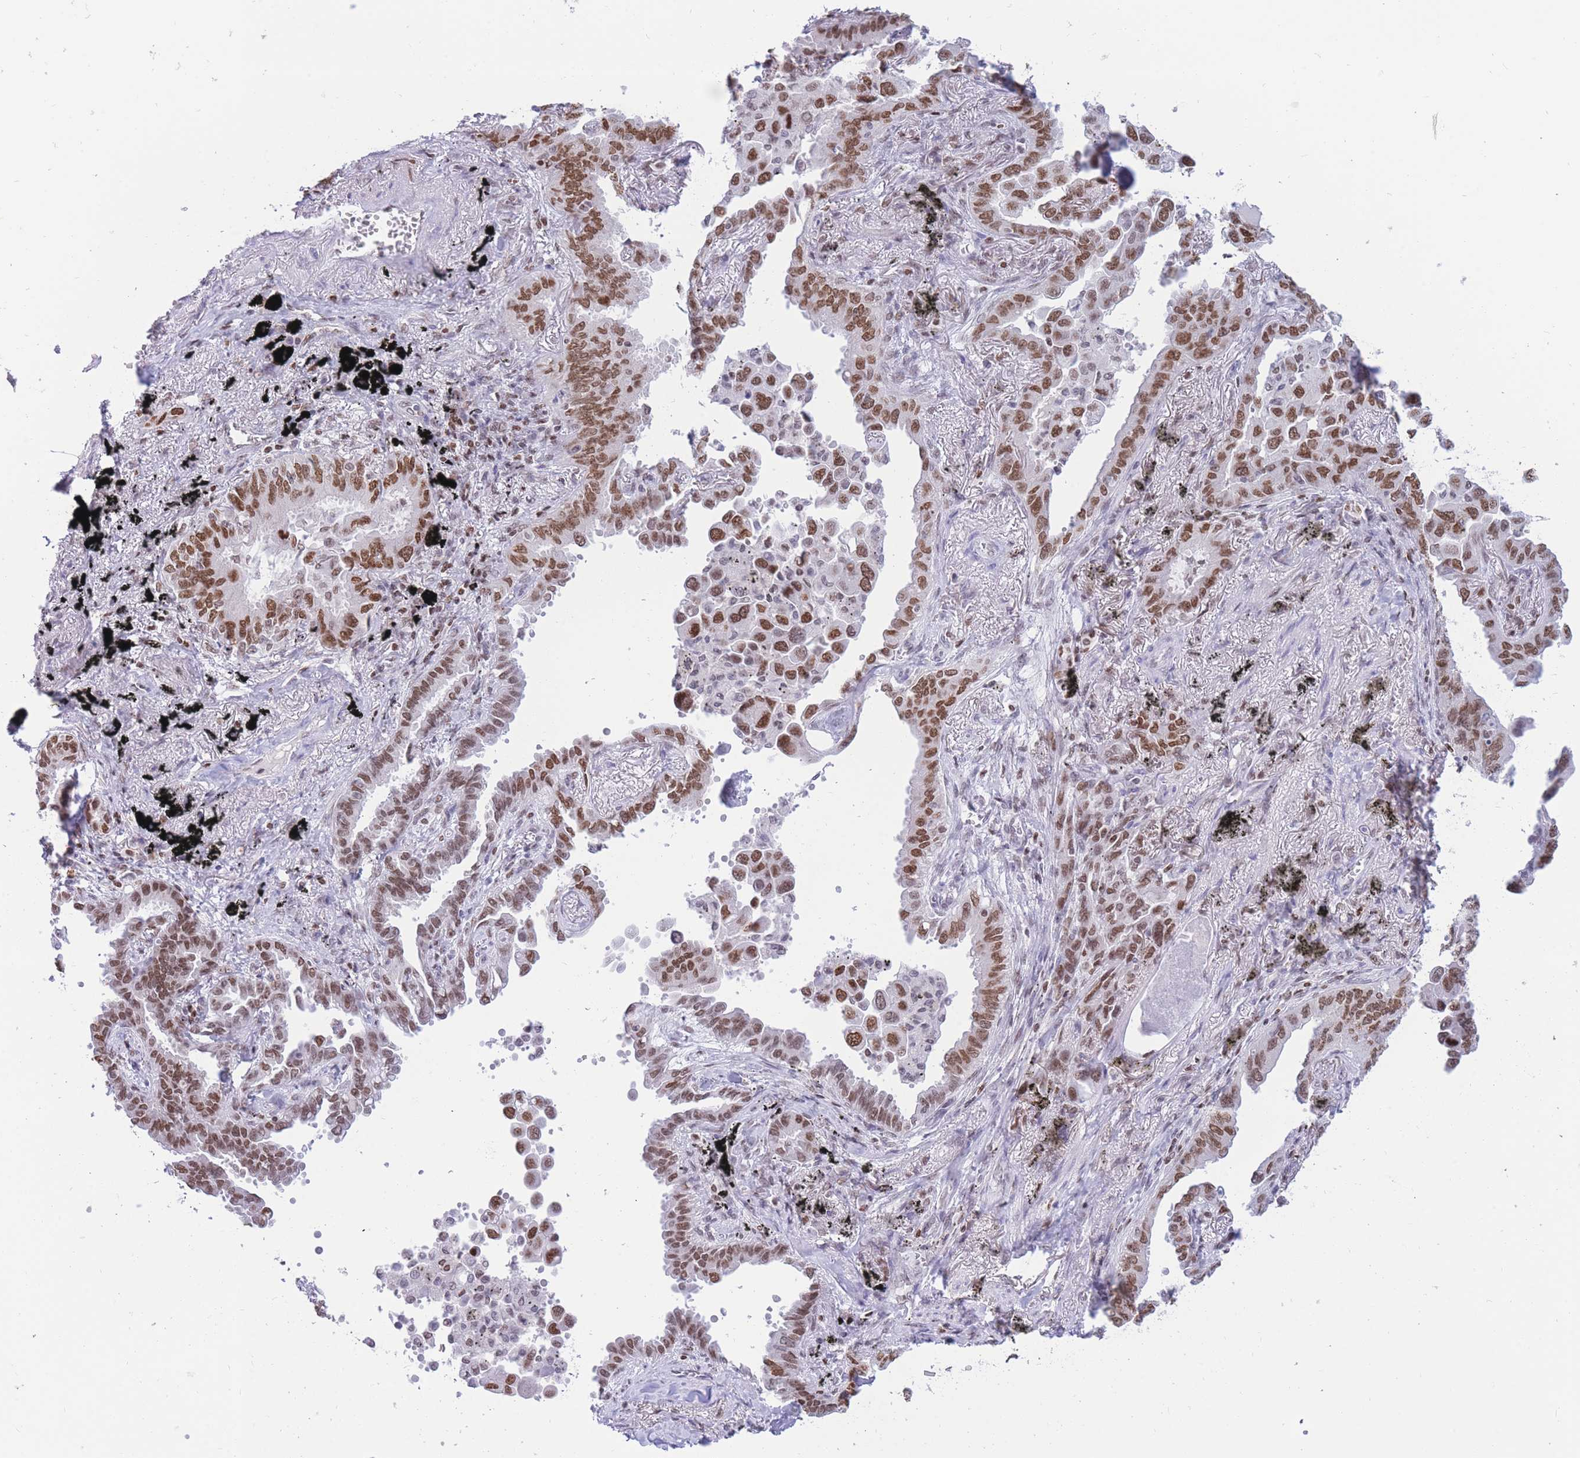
{"staining": {"intensity": "moderate", "quantity": ">75%", "location": "nuclear"}, "tissue": "lung cancer", "cell_type": "Tumor cells", "image_type": "cancer", "snomed": [{"axis": "morphology", "description": "Adenocarcinoma, NOS"}, {"axis": "topography", "description": "Lung"}], "caption": "Protein staining of lung cancer tissue exhibits moderate nuclear staining in about >75% of tumor cells. The staining is performed using DAB (3,3'-diaminobenzidine) brown chromogen to label protein expression. The nuclei are counter-stained blue using hematoxylin.", "gene": "HMGN1", "patient": {"sex": "male", "age": 67}}